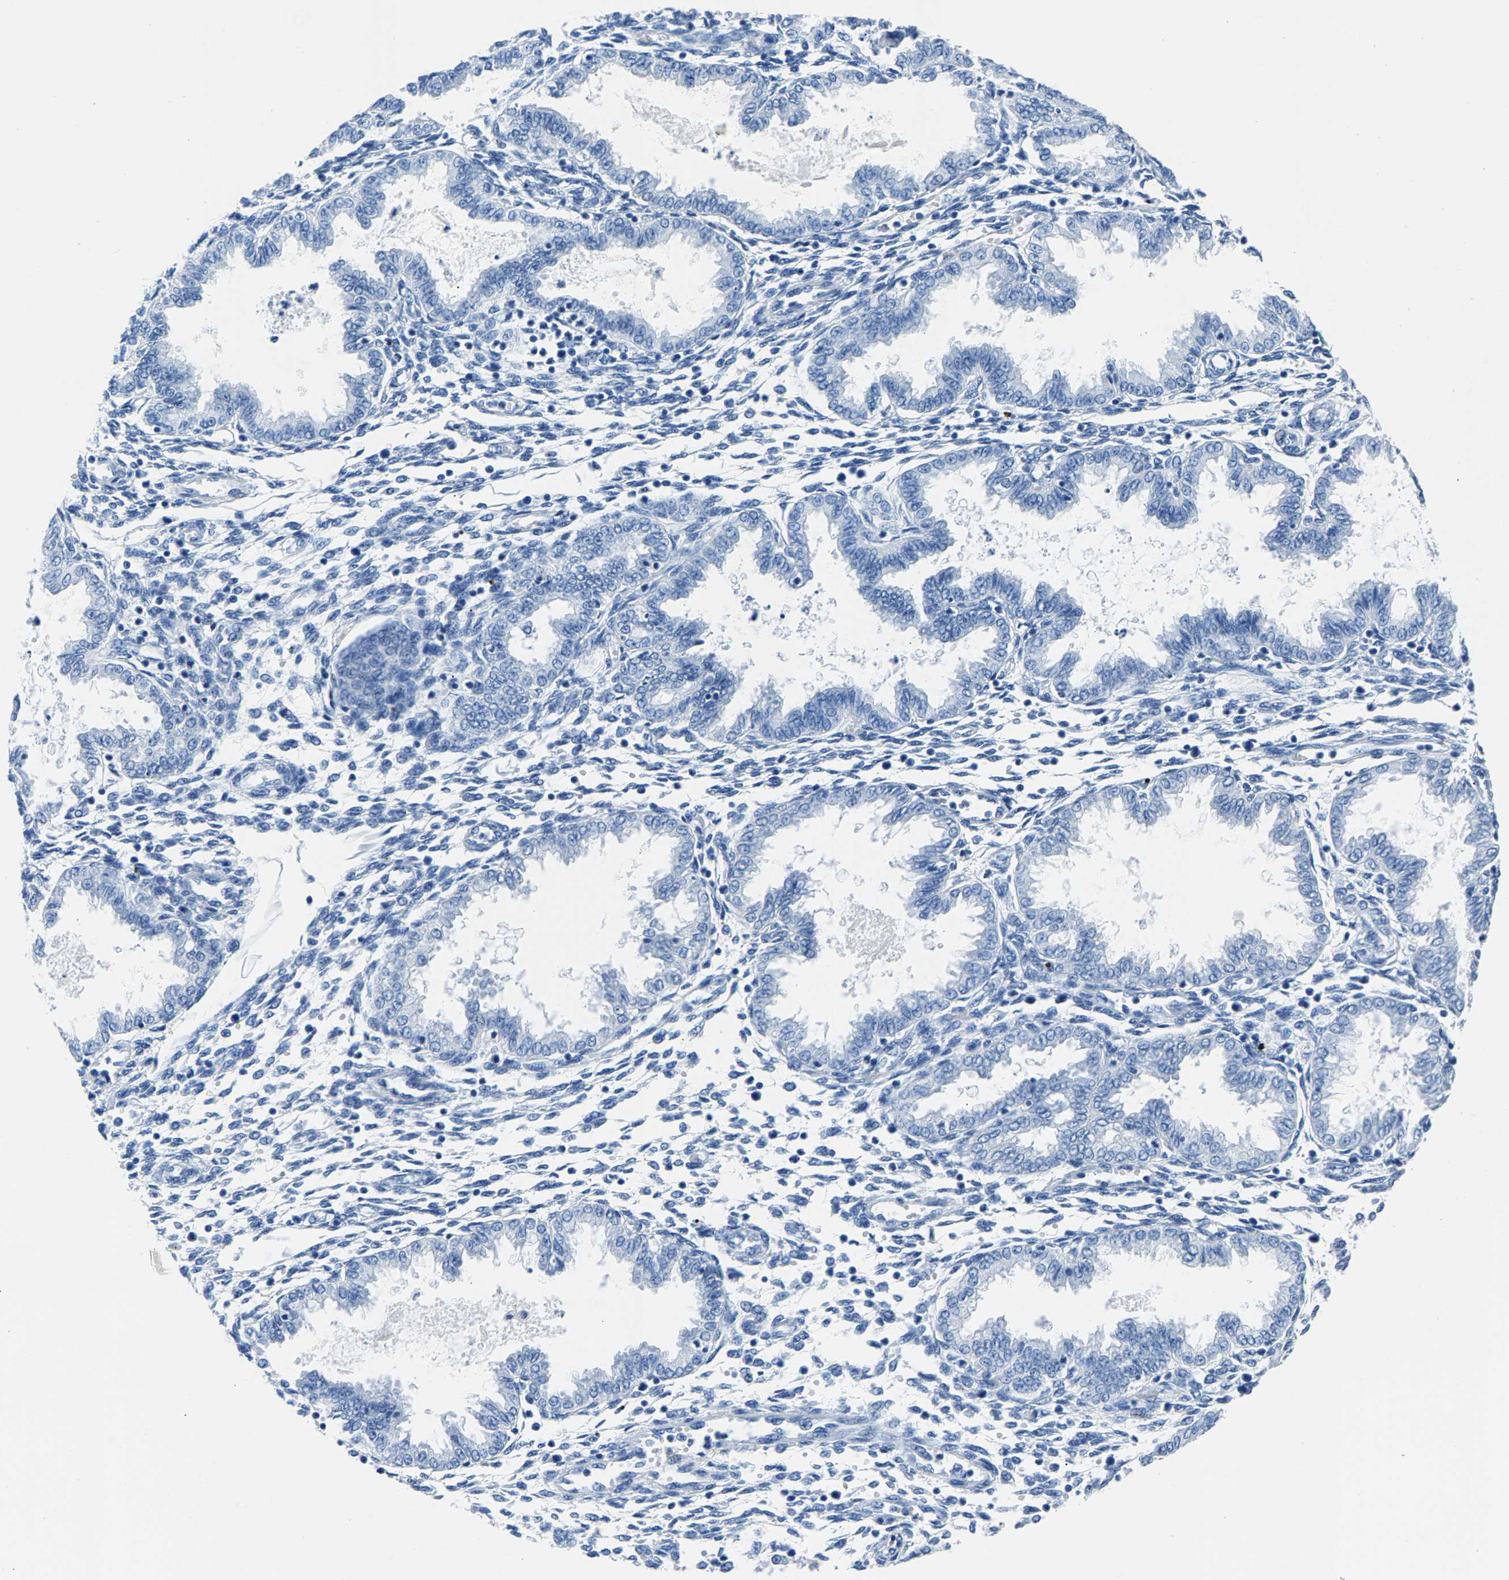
{"staining": {"intensity": "negative", "quantity": "none", "location": "none"}, "tissue": "endometrium", "cell_type": "Cells in endometrial stroma", "image_type": "normal", "snomed": [{"axis": "morphology", "description": "Normal tissue, NOS"}, {"axis": "topography", "description": "Endometrium"}], "caption": "Immunohistochemistry (IHC) image of unremarkable endometrium: endometrium stained with DAB (3,3'-diaminobenzidine) displays no significant protein positivity in cells in endometrial stroma. (DAB immunohistochemistry (IHC) with hematoxylin counter stain).", "gene": "CPS1", "patient": {"sex": "female", "age": 33}}